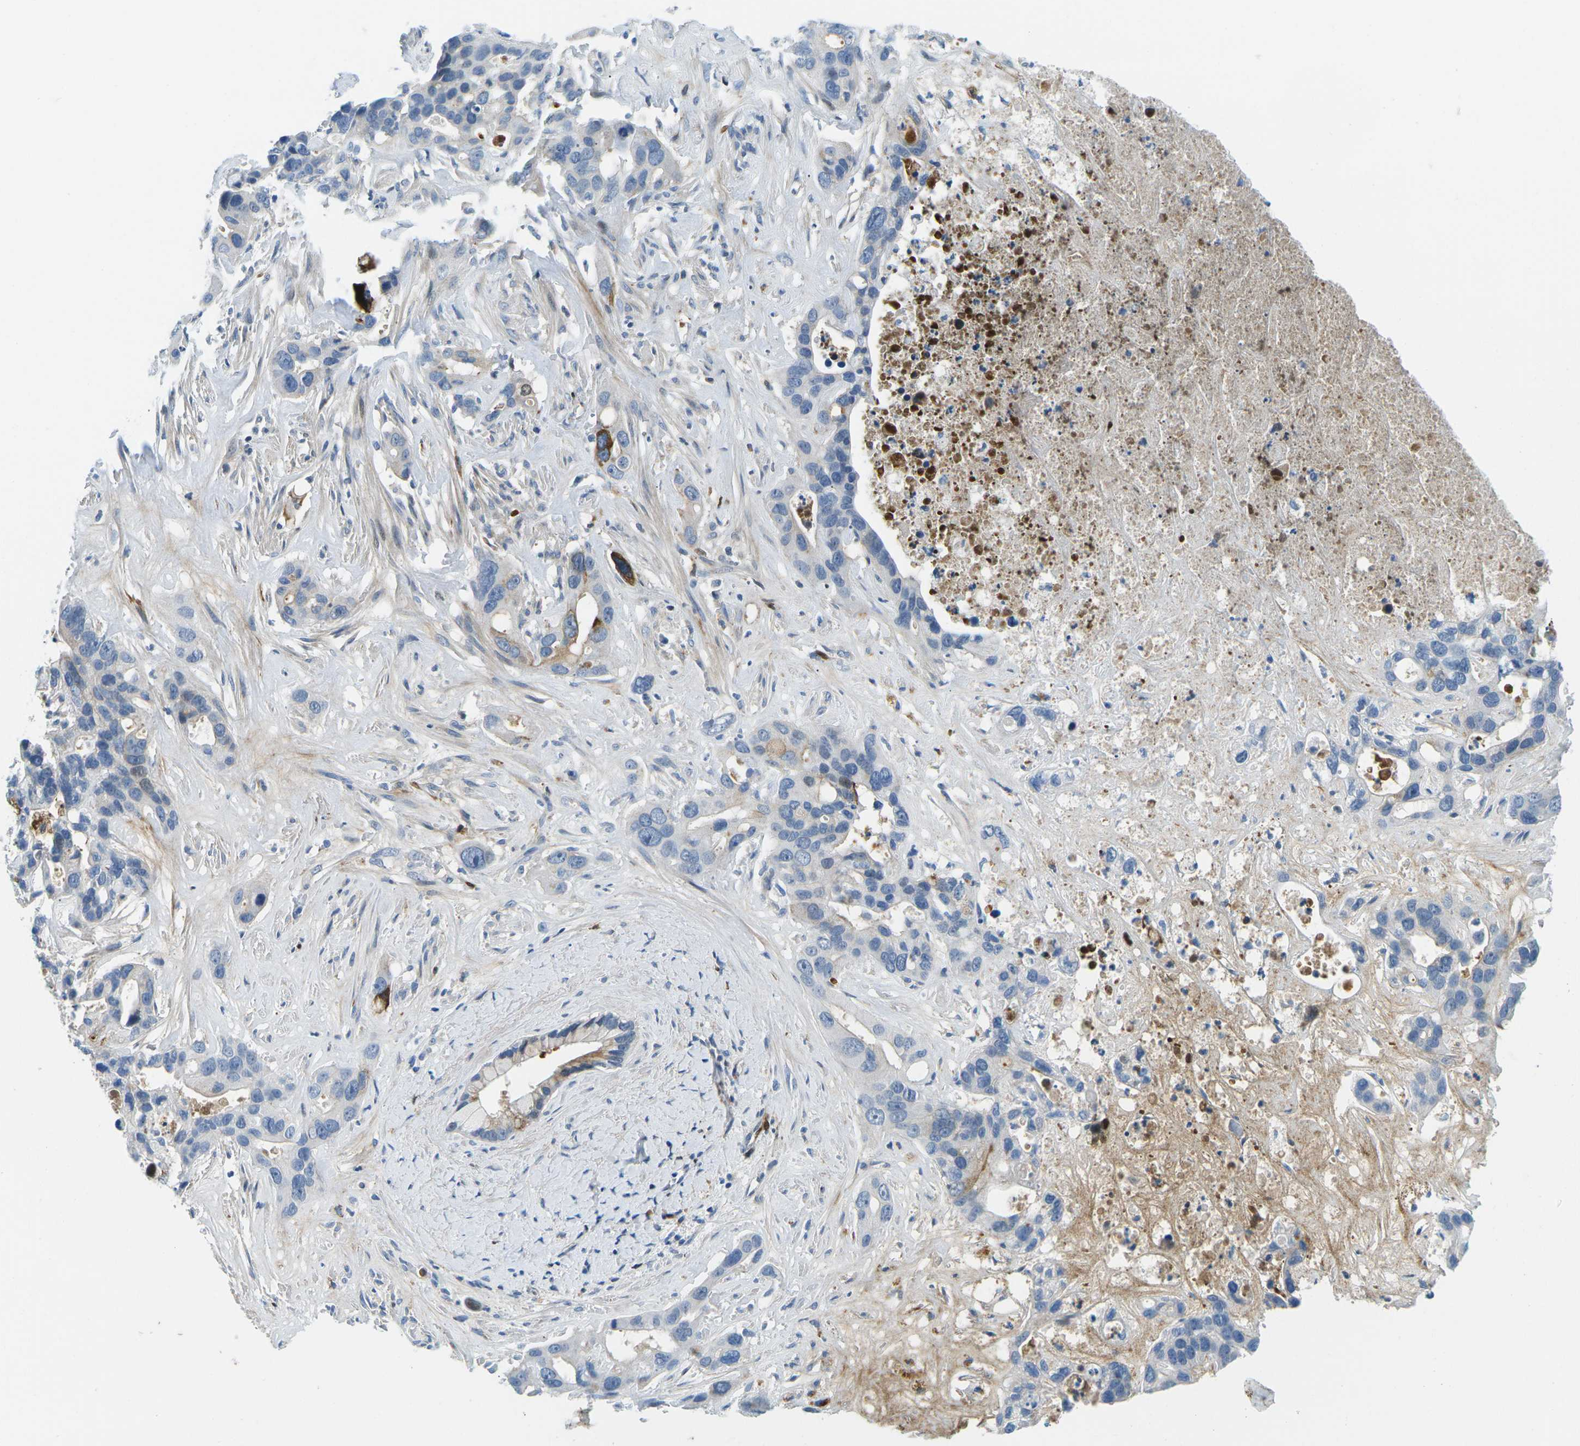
{"staining": {"intensity": "moderate", "quantity": "<25%", "location": "cytoplasmic/membranous"}, "tissue": "liver cancer", "cell_type": "Tumor cells", "image_type": "cancer", "snomed": [{"axis": "morphology", "description": "Cholangiocarcinoma"}, {"axis": "topography", "description": "Liver"}], "caption": "Brown immunohistochemical staining in human liver cancer (cholangiocarcinoma) reveals moderate cytoplasmic/membranous positivity in about <25% of tumor cells.", "gene": "CFB", "patient": {"sex": "female", "age": 65}}